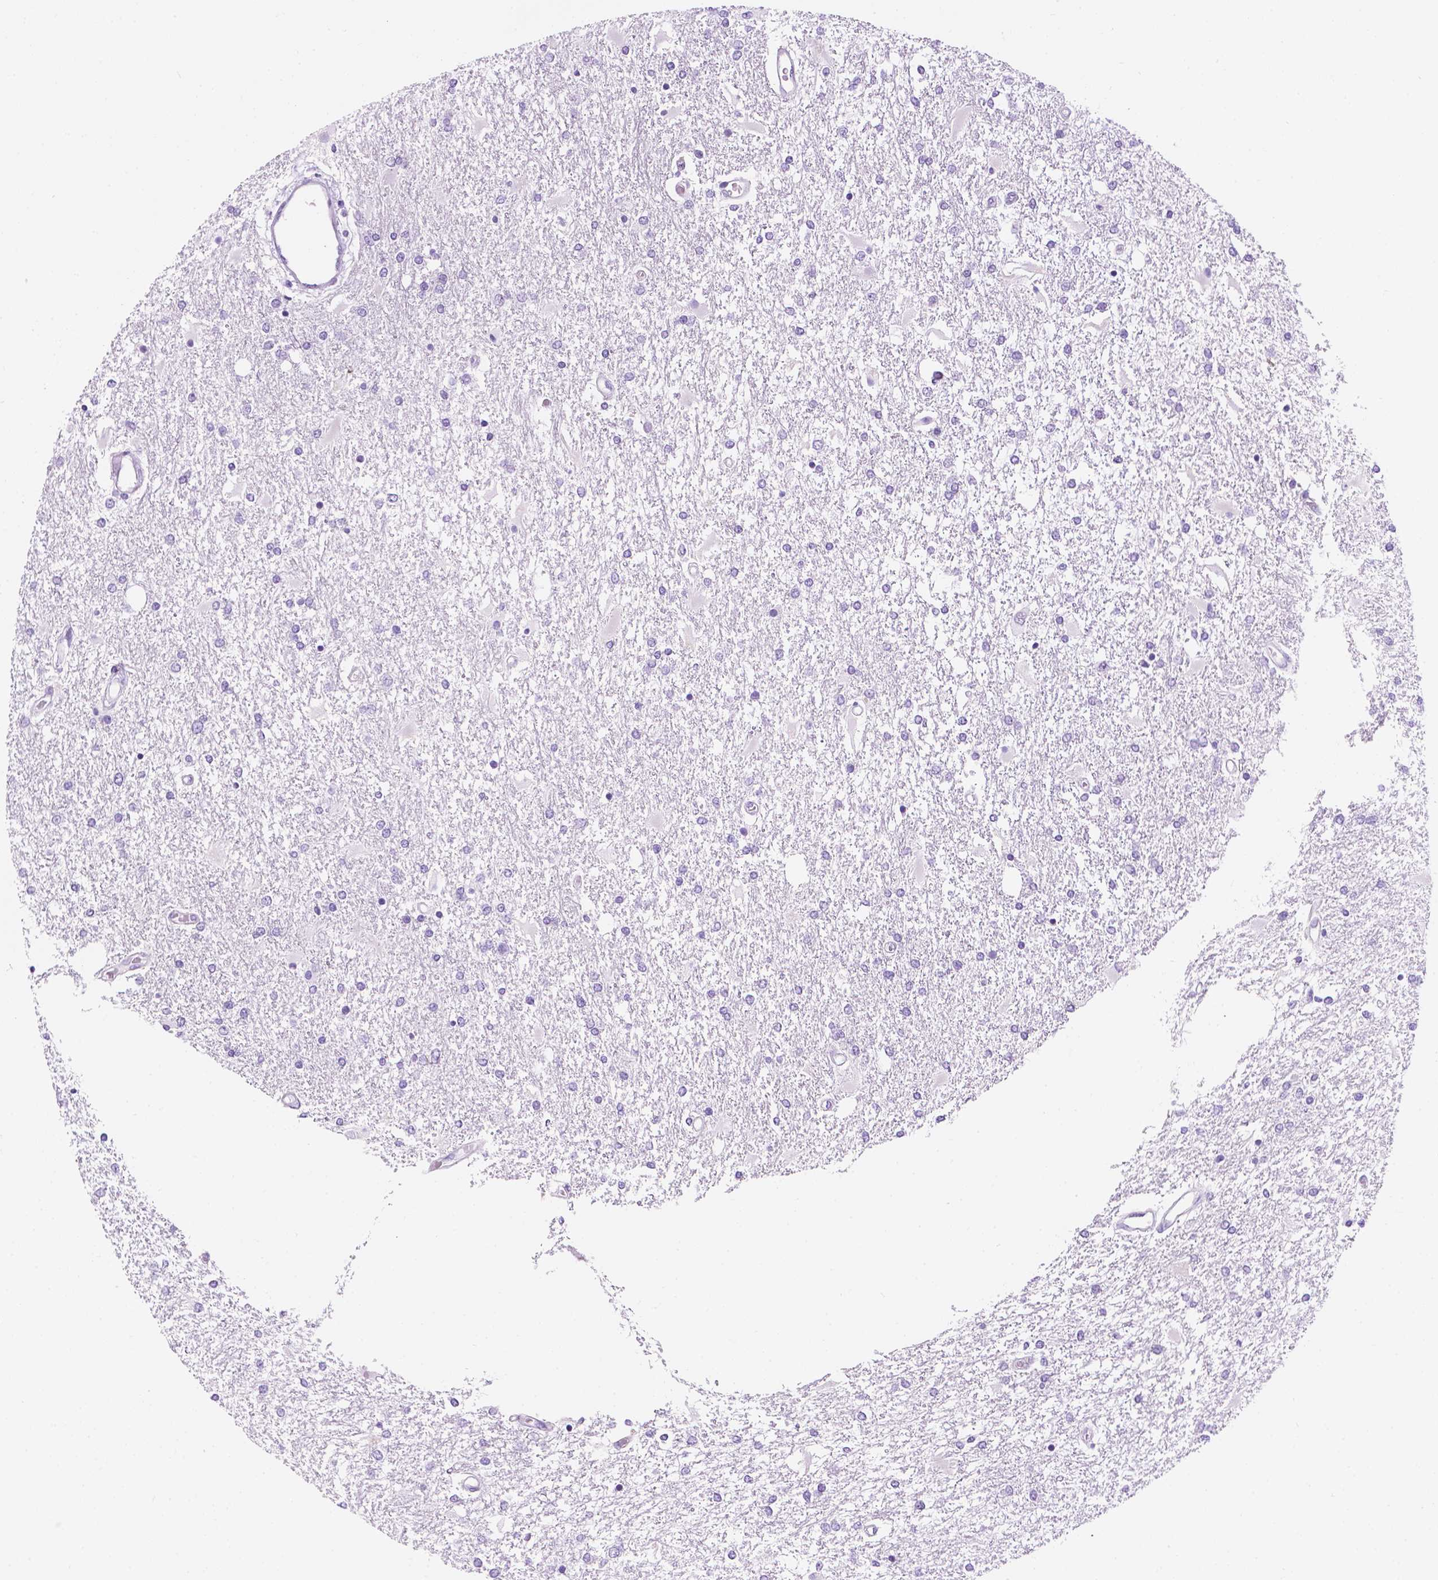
{"staining": {"intensity": "negative", "quantity": "none", "location": "none"}, "tissue": "glioma", "cell_type": "Tumor cells", "image_type": "cancer", "snomed": [{"axis": "morphology", "description": "Glioma, malignant, High grade"}, {"axis": "topography", "description": "Cerebral cortex"}], "caption": "Immunohistochemistry histopathology image of malignant high-grade glioma stained for a protein (brown), which reveals no expression in tumor cells. Brightfield microscopy of immunohistochemistry stained with DAB (3,3'-diaminobenzidine) (brown) and hematoxylin (blue), captured at high magnification.", "gene": "PPL", "patient": {"sex": "male", "age": 79}}